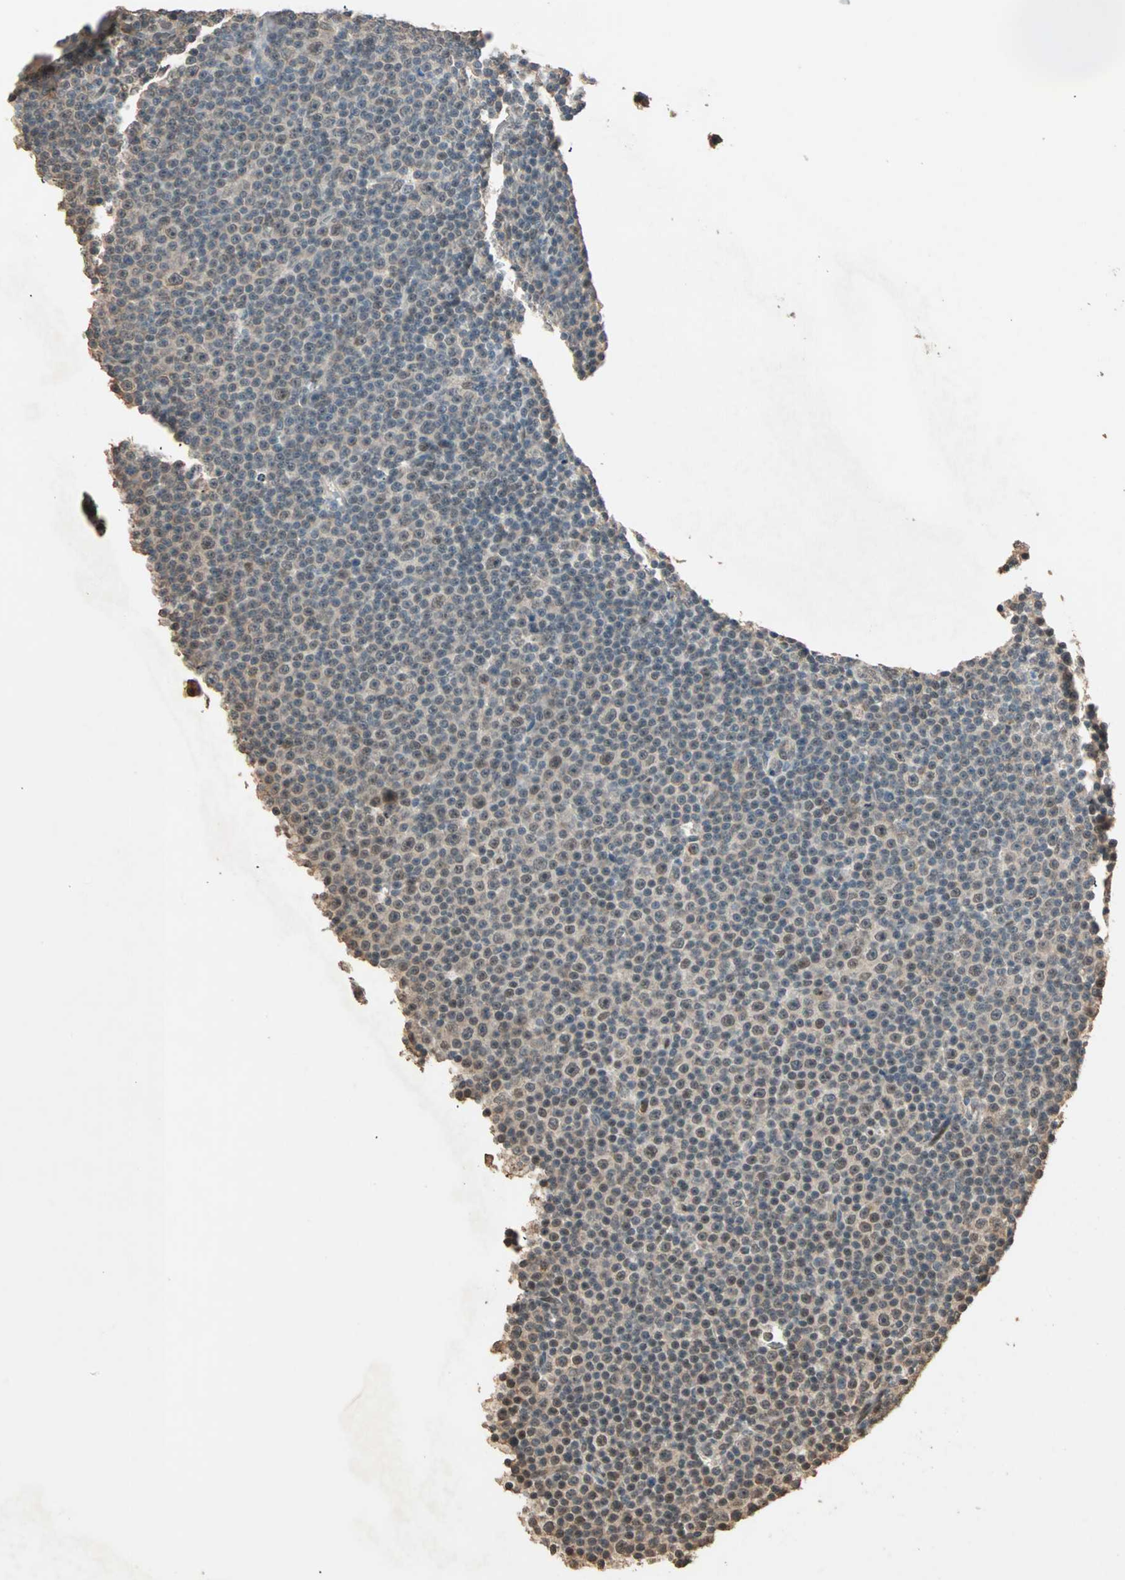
{"staining": {"intensity": "weak", "quantity": "25%-75%", "location": "cytoplasmic/membranous,nuclear"}, "tissue": "lymphoma", "cell_type": "Tumor cells", "image_type": "cancer", "snomed": [{"axis": "morphology", "description": "Malignant lymphoma, non-Hodgkin's type, Low grade"}, {"axis": "topography", "description": "Lymph node"}], "caption": "Immunohistochemistry (IHC) image of neoplastic tissue: human malignant lymphoma, non-Hodgkin's type (low-grade) stained using immunohistochemistry shows low levels of weak protein expression localized specifically in the cytoplasmic/membranous and nuclear of tumor cells, appearing as a cytoplasmic/membranous and nuclear brown color.", "gene": "ZBTB33", "patient": {"sex": "female", "age": 67}}